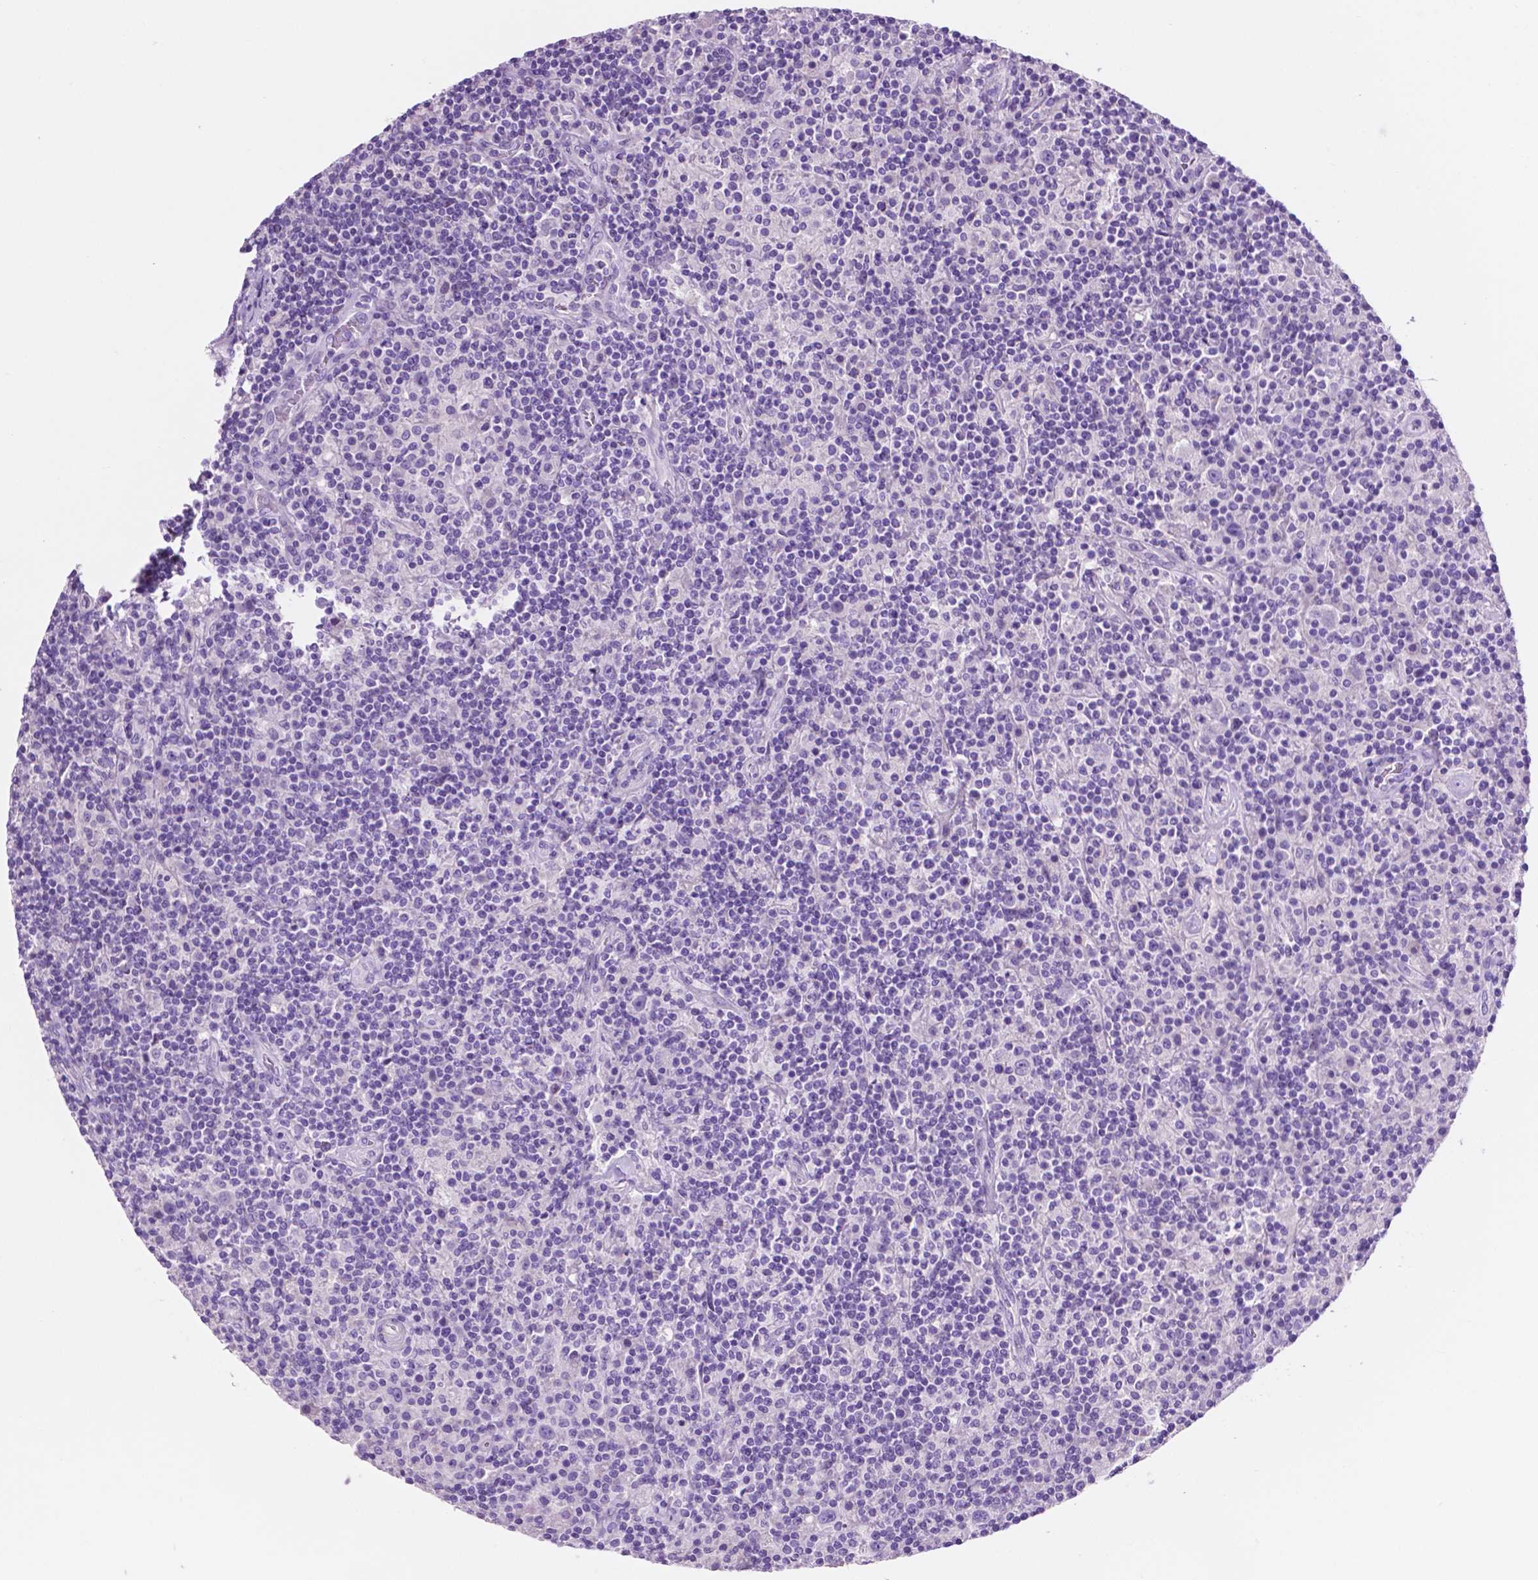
{"staining": {"intensity": "negative", "quantity": "none", "location": "none"}, "tissue": "lymphoma", "cell_type": "Tumor cells", "image_type": "cancer", "snomed": [{"axis": "morphology", "description": "Hodgkin's disease, NOS"}, {"axis": "topography", "description": "Lymph node"}], "caption": "The immunohistochemistry image has no significant expression in tumor cells of Hodgkin's disease tissue. The staining was performed using DAB to visualize the protein expression in brown, while the nuclei were stained in blue with hematoxylin (Magnification: 20x).", "gene": "IGFN1", "patient": {"sex": "male", "age": 70}}